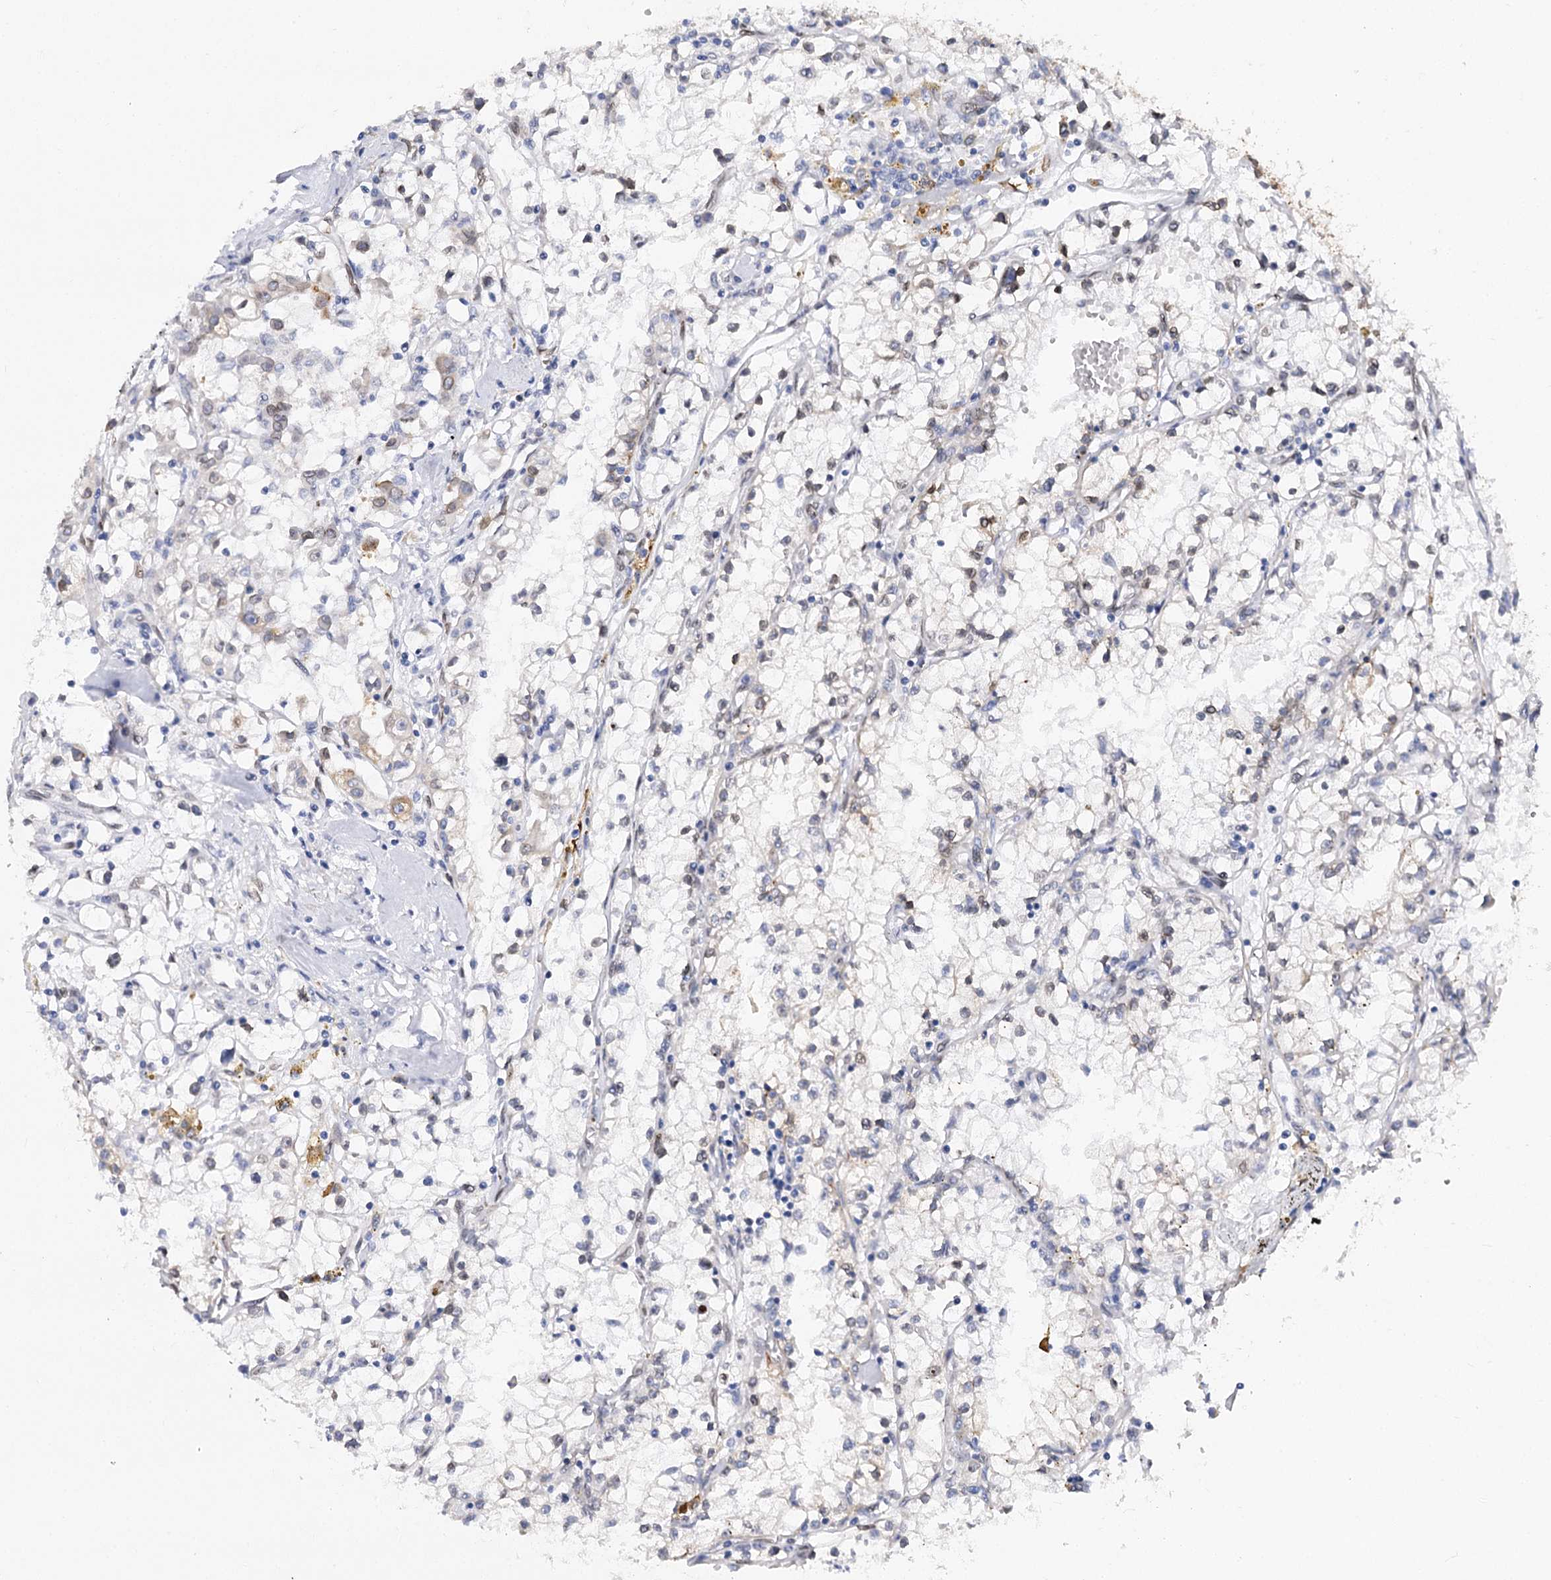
{"staining": {"intensity": "moderate", "quantity": "<25%", "location": "cytoplasmic/membranous"}, "tissue": "renal cancer", "cell_type": "Tumor cells", "image_type": "cancer", "snomed": [{"axis": "morphology", "description": "Adenocarcinoma, NOS"}, {"axis": "topography", "description": "Kidney"}], "caption": "Immunohistochemical staining of human renal cancer reveals moderate cytoplasmic/membranous protein positivity in approximately <25% of tumor cells.", "gene": "TMEM201", "patient": {"sex": "male", "age": 56}}